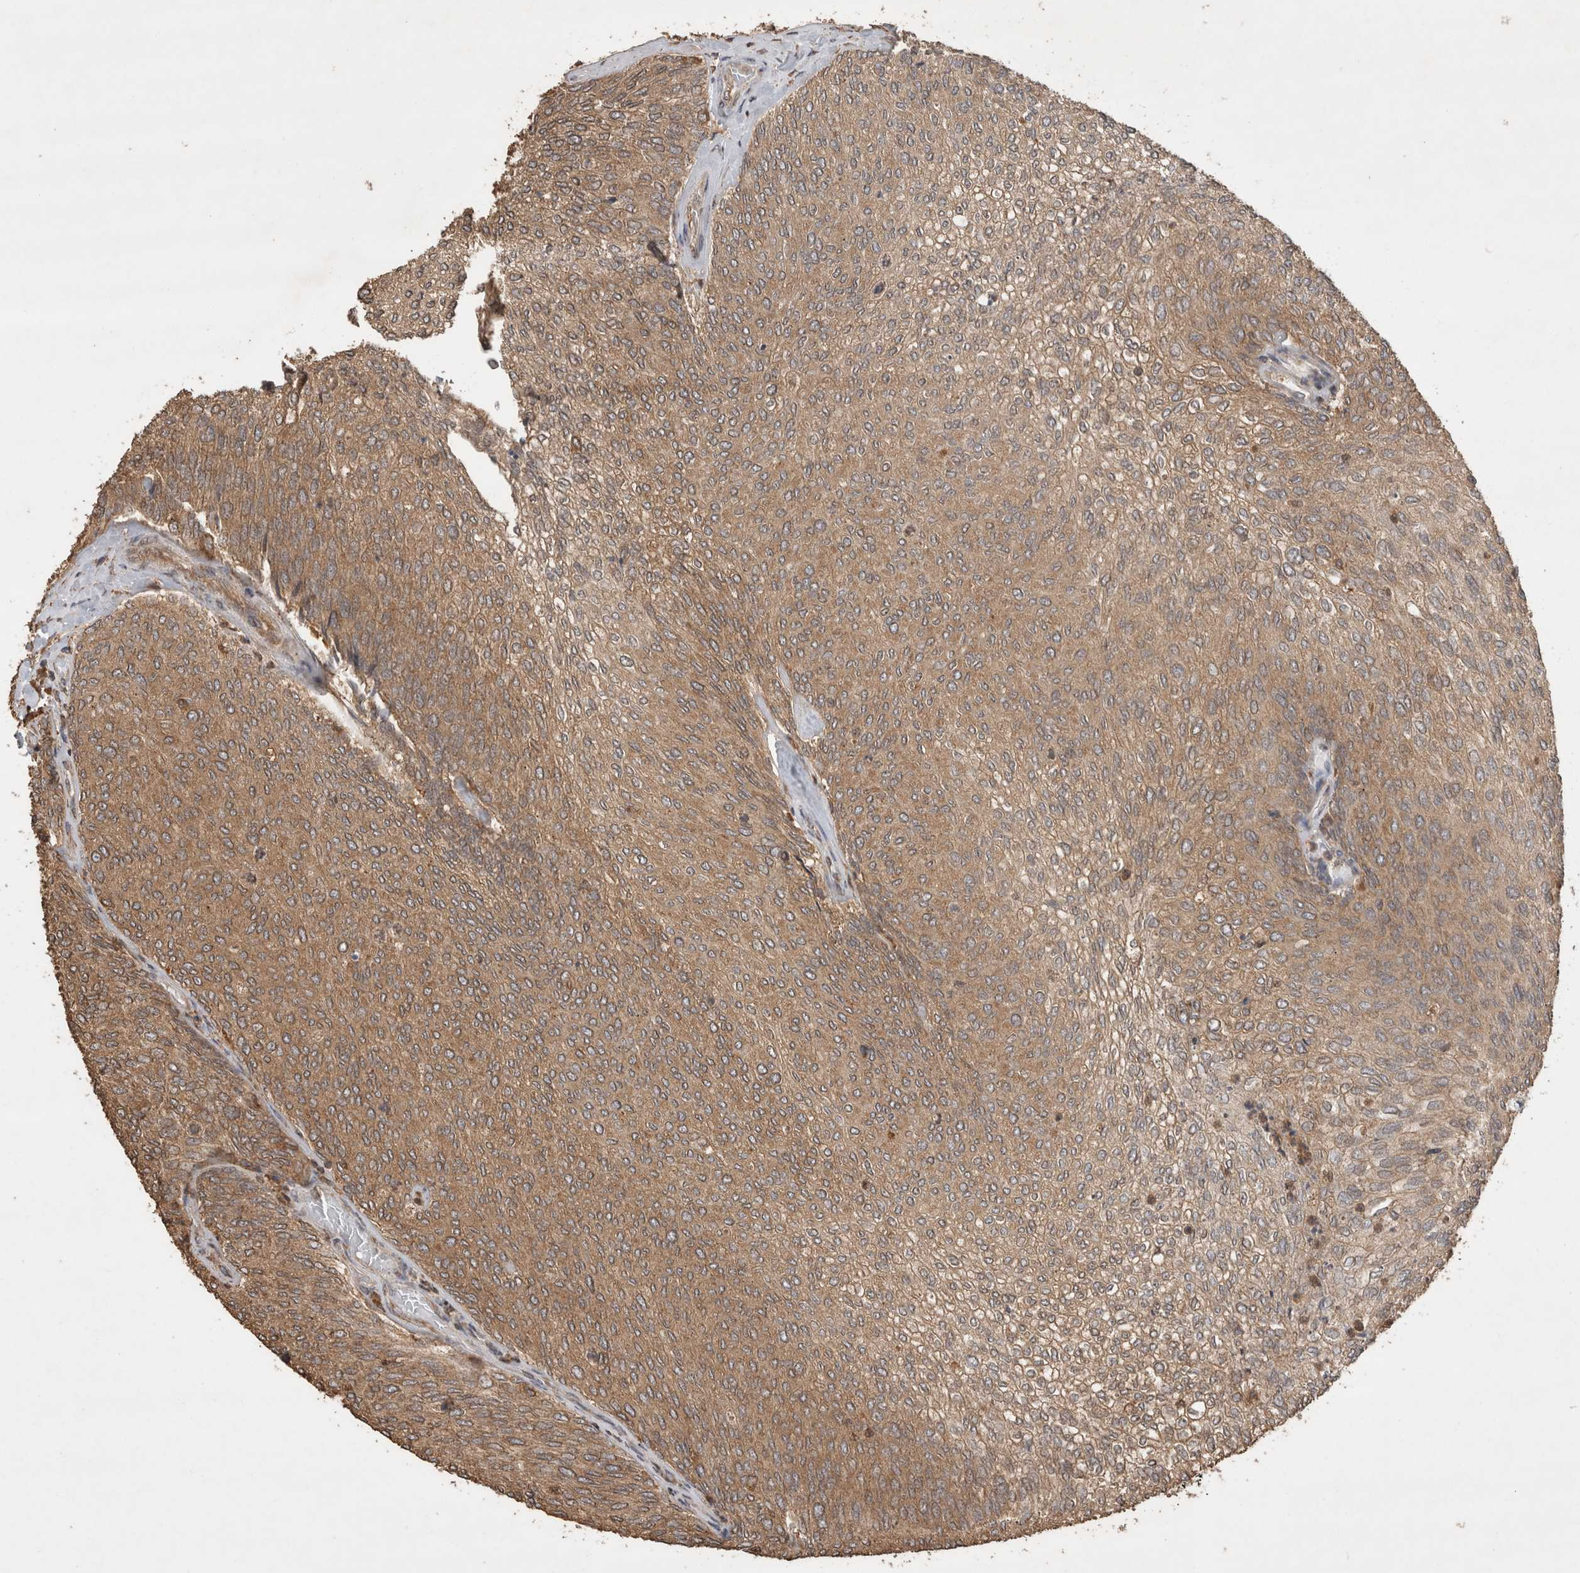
{"staining": {"intensity": "moderate", "quantity": ">75%", "location": "cytoplasmic/membranous"}, "tissue": "urothelial cancer", "cell_type": "Tumor cells", "image_type": "cancer", "snomed": [{"axis": "morphology", "description": "Urothelial carcinoma, Low grade"}, {"axis": "topography", "description": "Urinary bladder"}], "caption": "Immunohistochemistry (IHC) image of neoplastic tissue: urothelial cancer stained using immunohistochemistry (IHC) reveals medium levels of moderate protein expression localized specifically in the cytoplasmic/membranous of tumor cells, appearing as a cytoplasmic/membranous brown color.", "gene": "OTUD7B", "patient": {"sex": "female", "age": 79}}